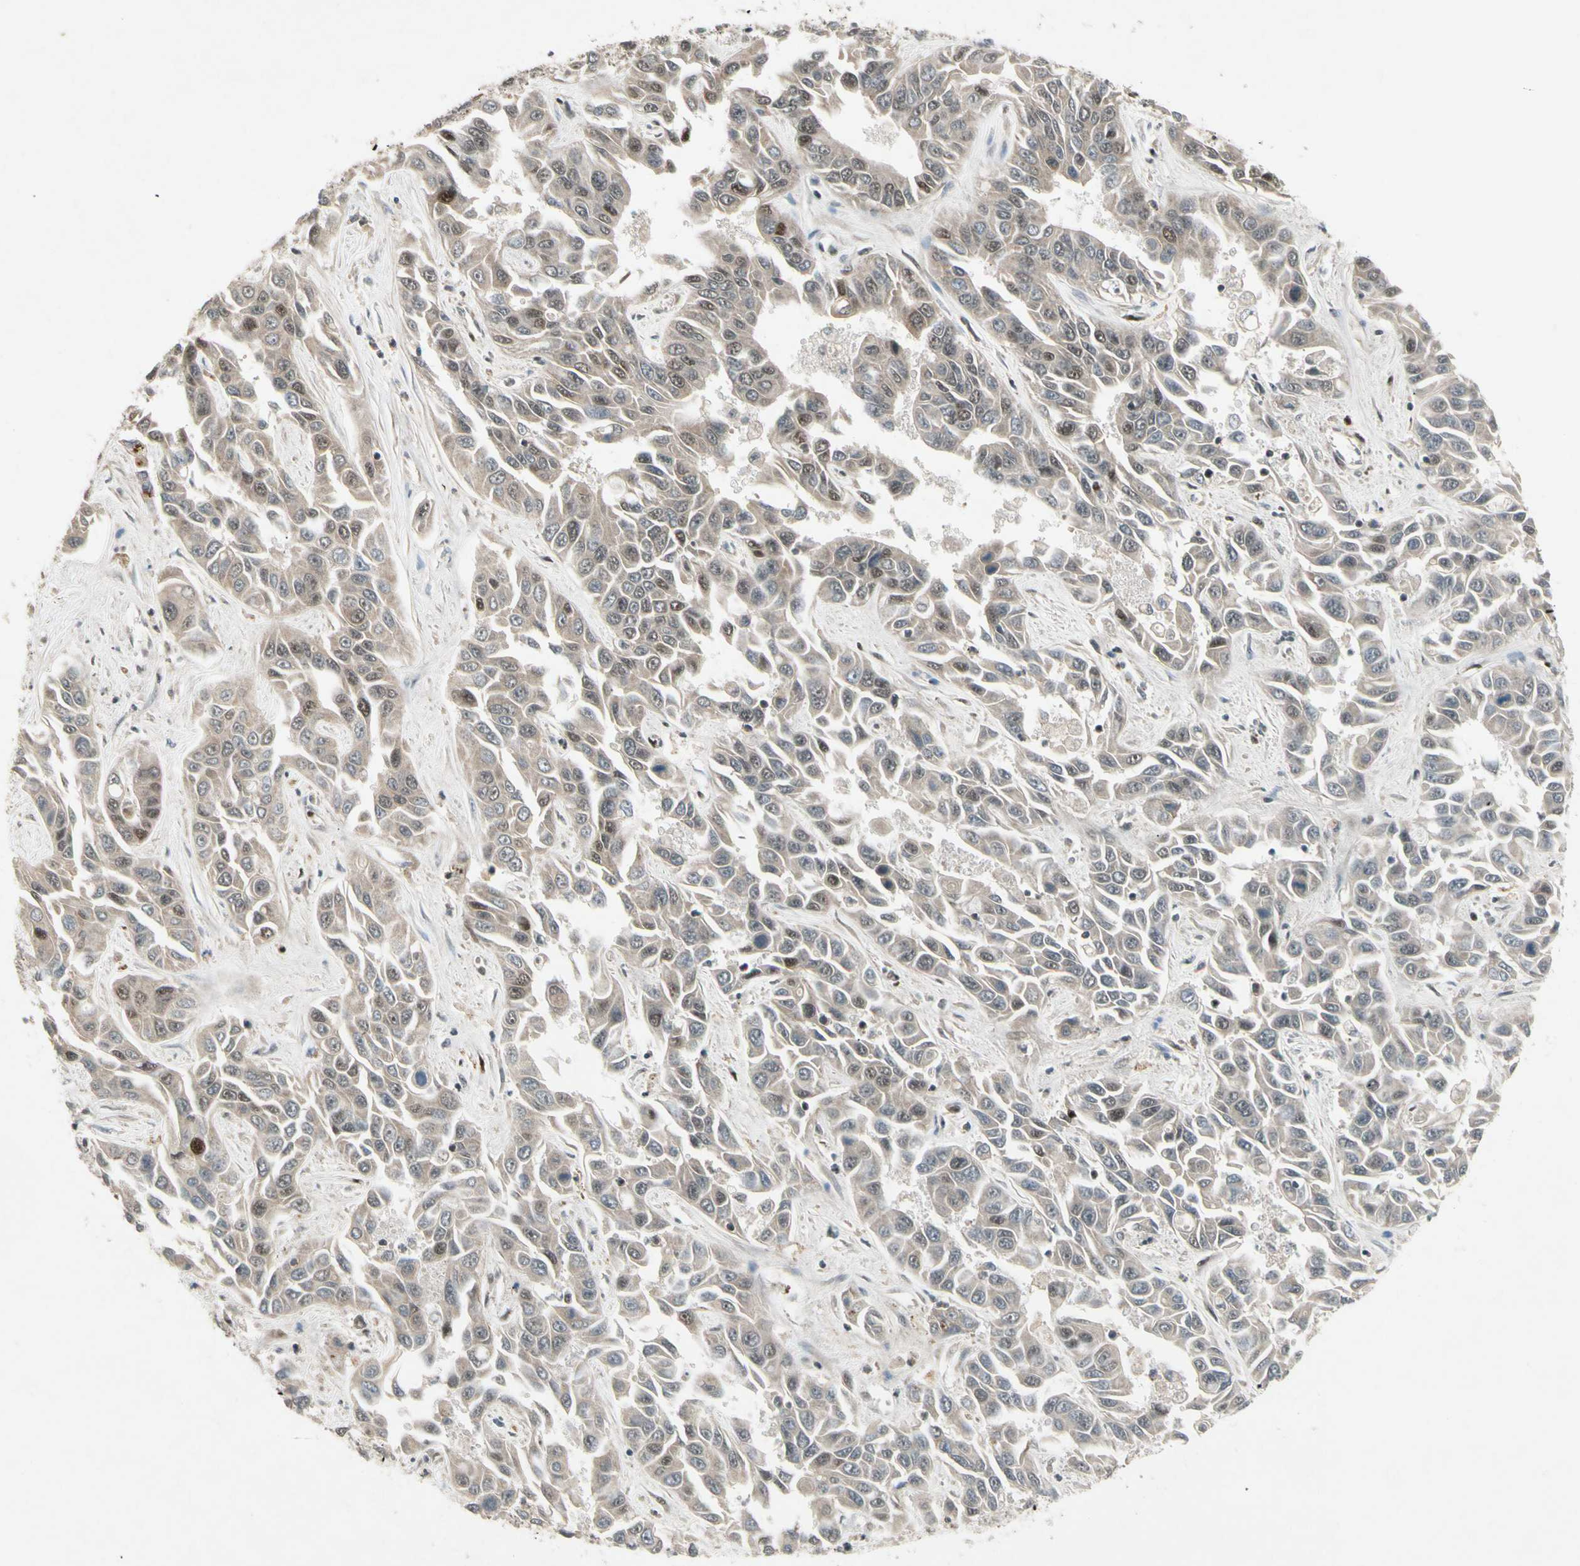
{"staining": {"intensity": "moderate", "quantity": "<25%", "location": "nuclear"}, "tissue": "liver cancer", "cell_type": "Tumor cells", "image_type": "cancer", "snomed": [{"axis": "morphology", "description": "Cholangiocarcinoma"}, {"axis": "topography", "description": "Liver"}], "caption": "Liver cancer stained for a protein (brown) reveals moderate nuclear positive staining in about <25% of tumor cells.", "gene": "CDK11A", "patient": {"sex": "female", "age": 52}}